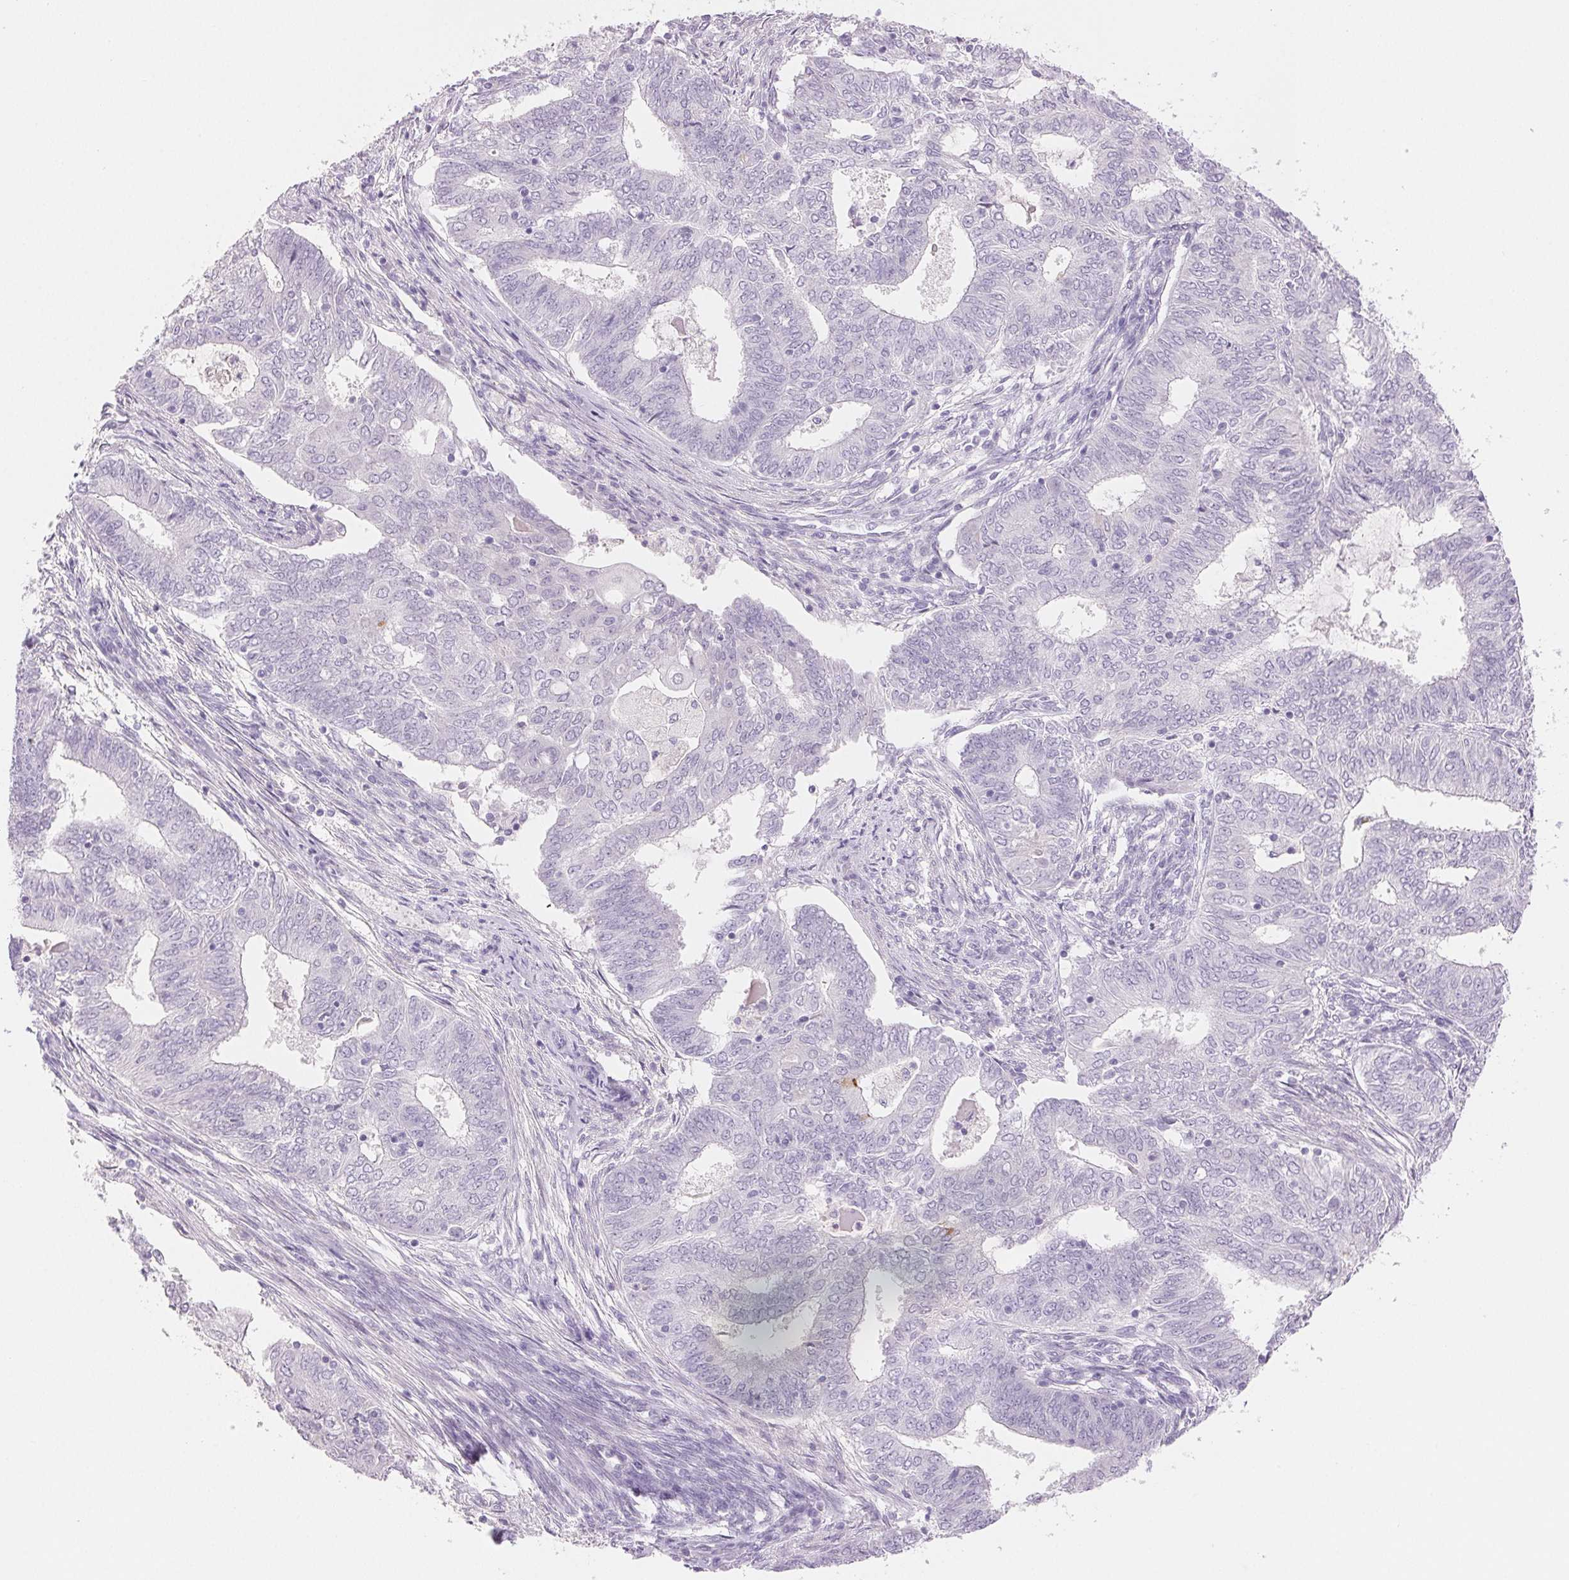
{"staining": {"intensity": "negative", "quantity": "none", "location": "none"}, "tissue": "endometrial cancer", "cell_type": "Tumor cells", "image_type": "cancer", "snomed": [{"axis": "morphology", "description": "Adenocarcinoma, NOS"}, {"axis": "topography", "description": "Endometrium"}], "caption": "Protein analysis of endometrial adenocarcinoma reveals no significant staining in tumor cells.", "gene": "BPIFB2", "patient": {"sex": "female", "age": 62}}